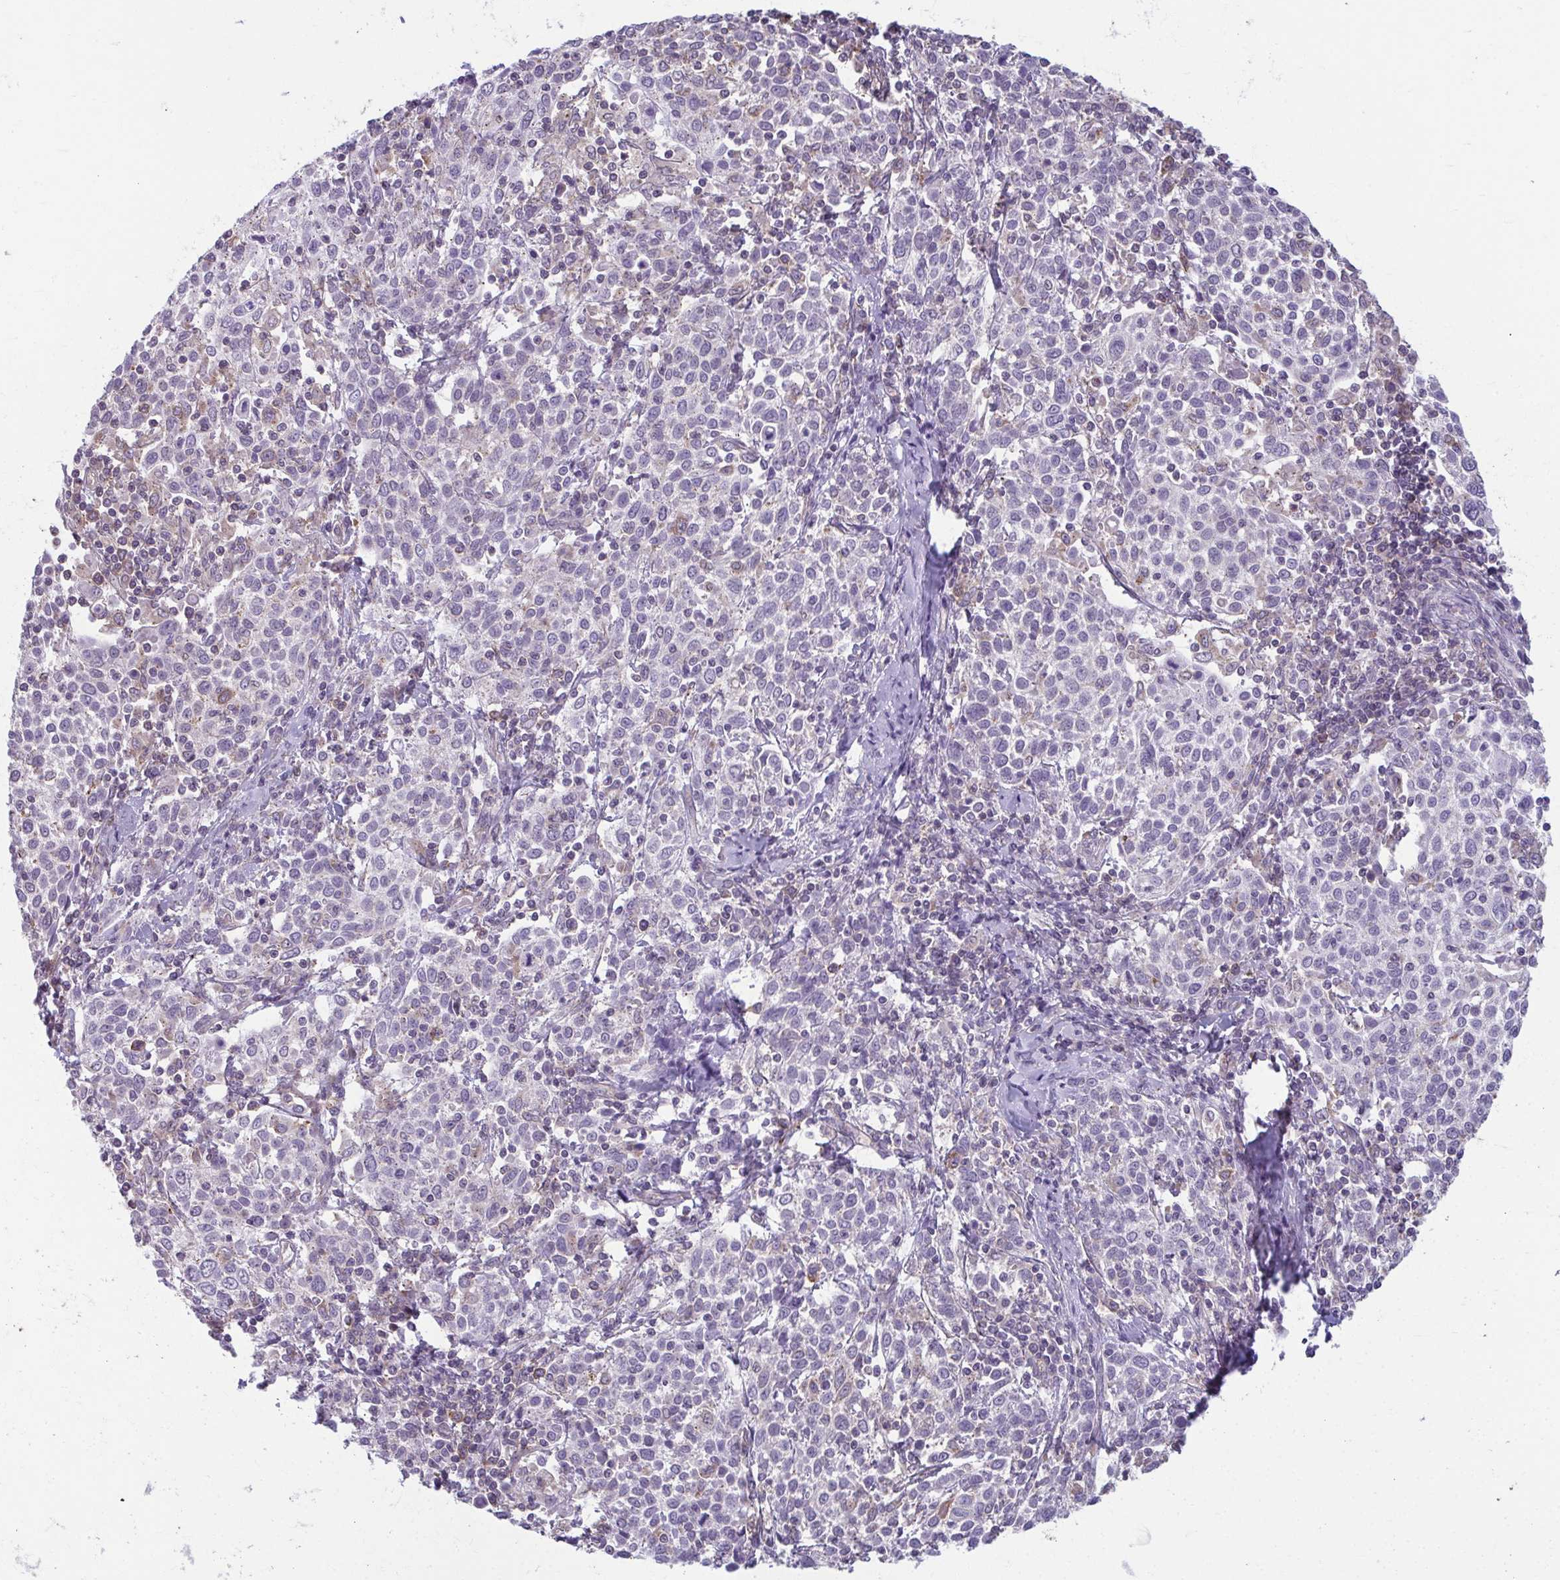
{"staining": {"intensity": "negative", "quantity": "none", "location": "none"}, "tissue": "cervical cancer", "cell_type": "Tumor cells", "image_type": "cancer", "snomed": [{"axis": "morphology", "description": "Squamous cell carcinoma, NOS"}, {"axis": "topography", "description": "Cervix"}], "caption": "Immunohistochemistry (IHC) micrograph of cervical squamous cell carcinoma stained for a protein (brown), which exhibits no staining in tumor cells.", "gene": "TMEM108", "patient": {"sex": "female", "age": 61}}